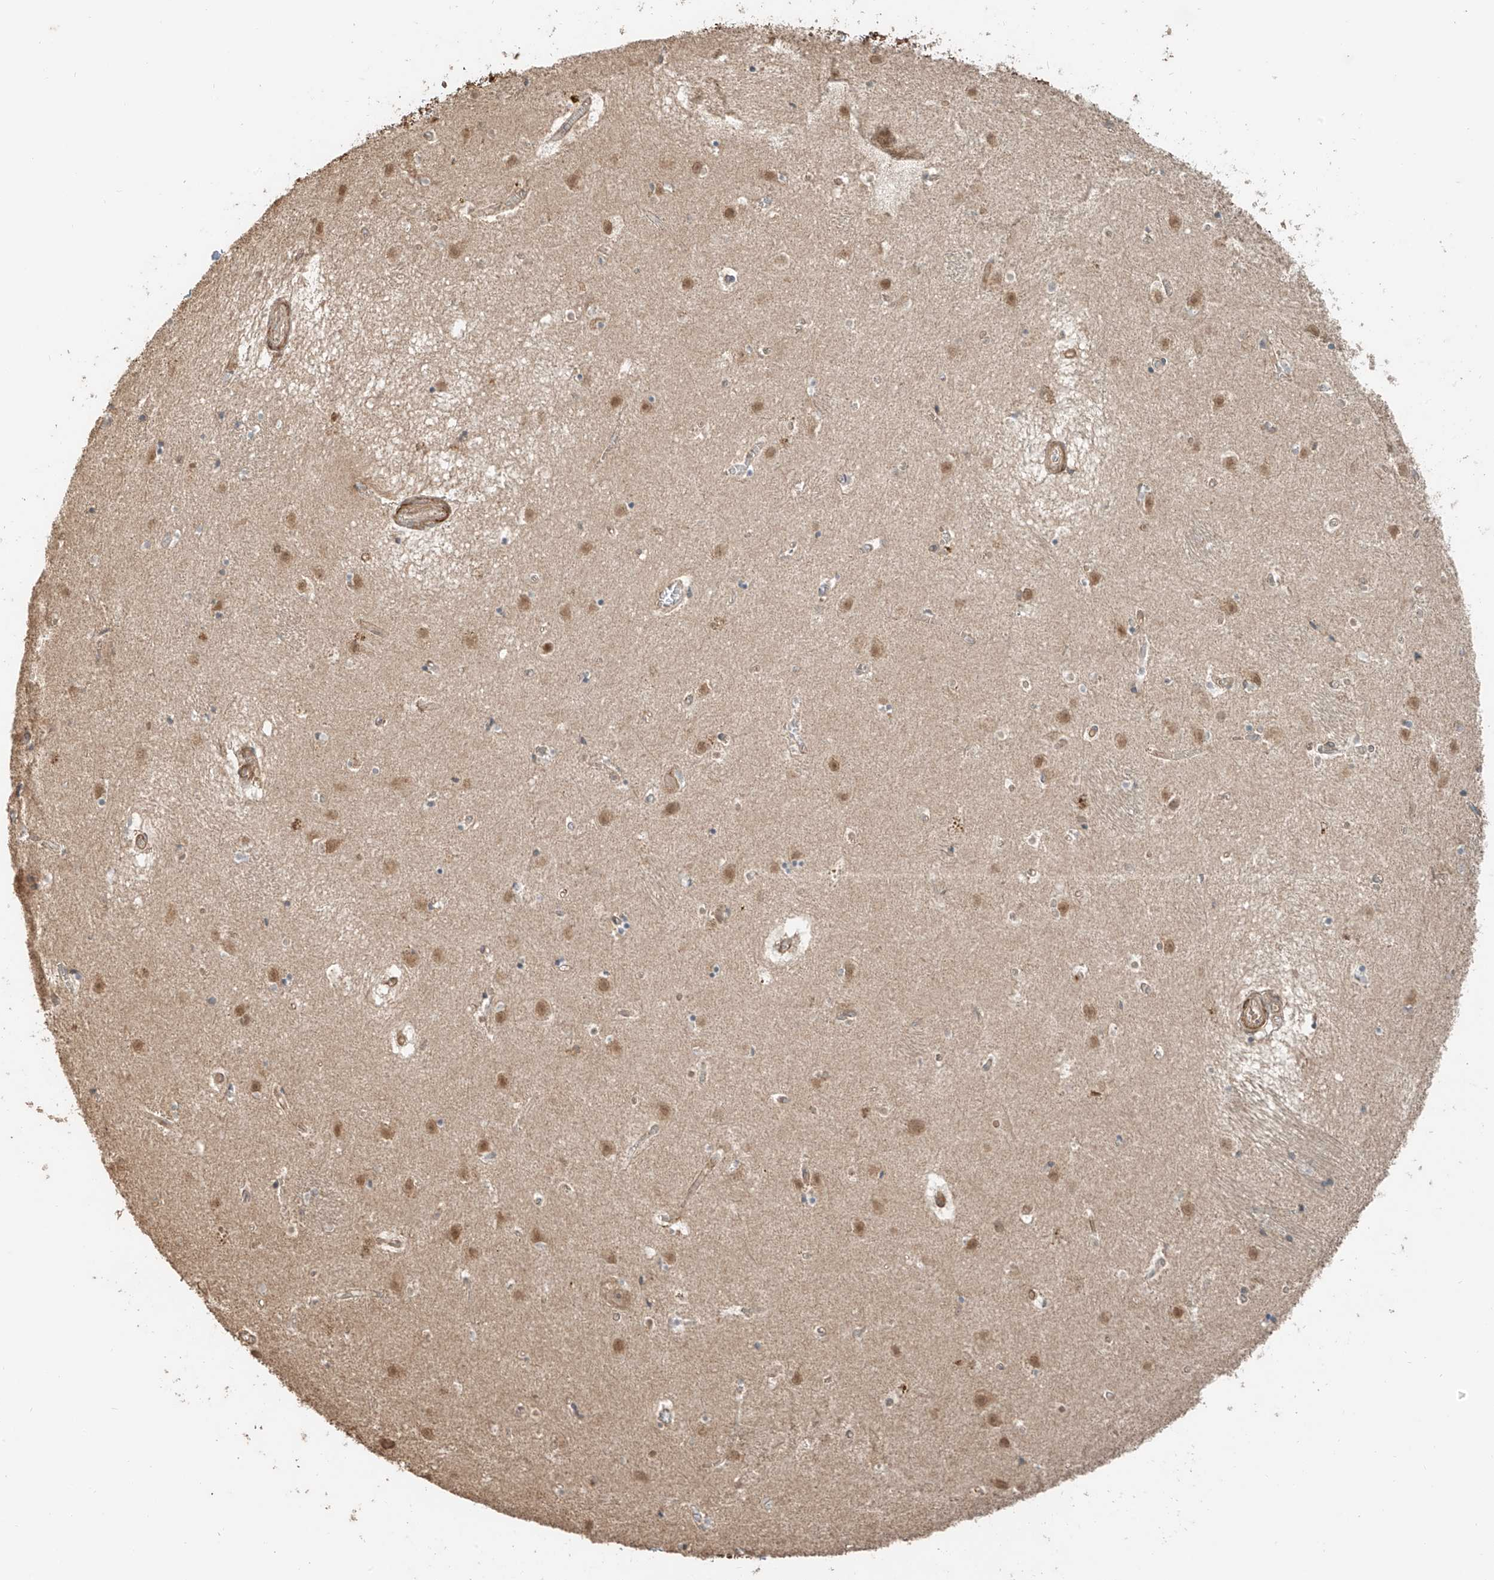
{"staining": {"intensity": "weak", "quantity": "<25%", "location": "cytoplasmic/membranous"}, "tissue": "caudate", "cell_type": "Glial cells", "image_type": "normal", "snomed": [{"axis": "morphology", "description": "Normal tissue, NOS"}, {"axis": "topography", "description": "Lateral ventricle wall"}], "caption": "Immunohistochemistry photomicrograph of unremarkable caudate: caudate stained with DAB (3,3'-diaminobenzidine) shows no significant protein staining in glial cells. (DAB (3,3'-diaminobenzidine) IHC visualized using brightfield microscopy, high magnification).", "gene": "ANKZF1", "patient": {"sex": "male", "age": 70}}